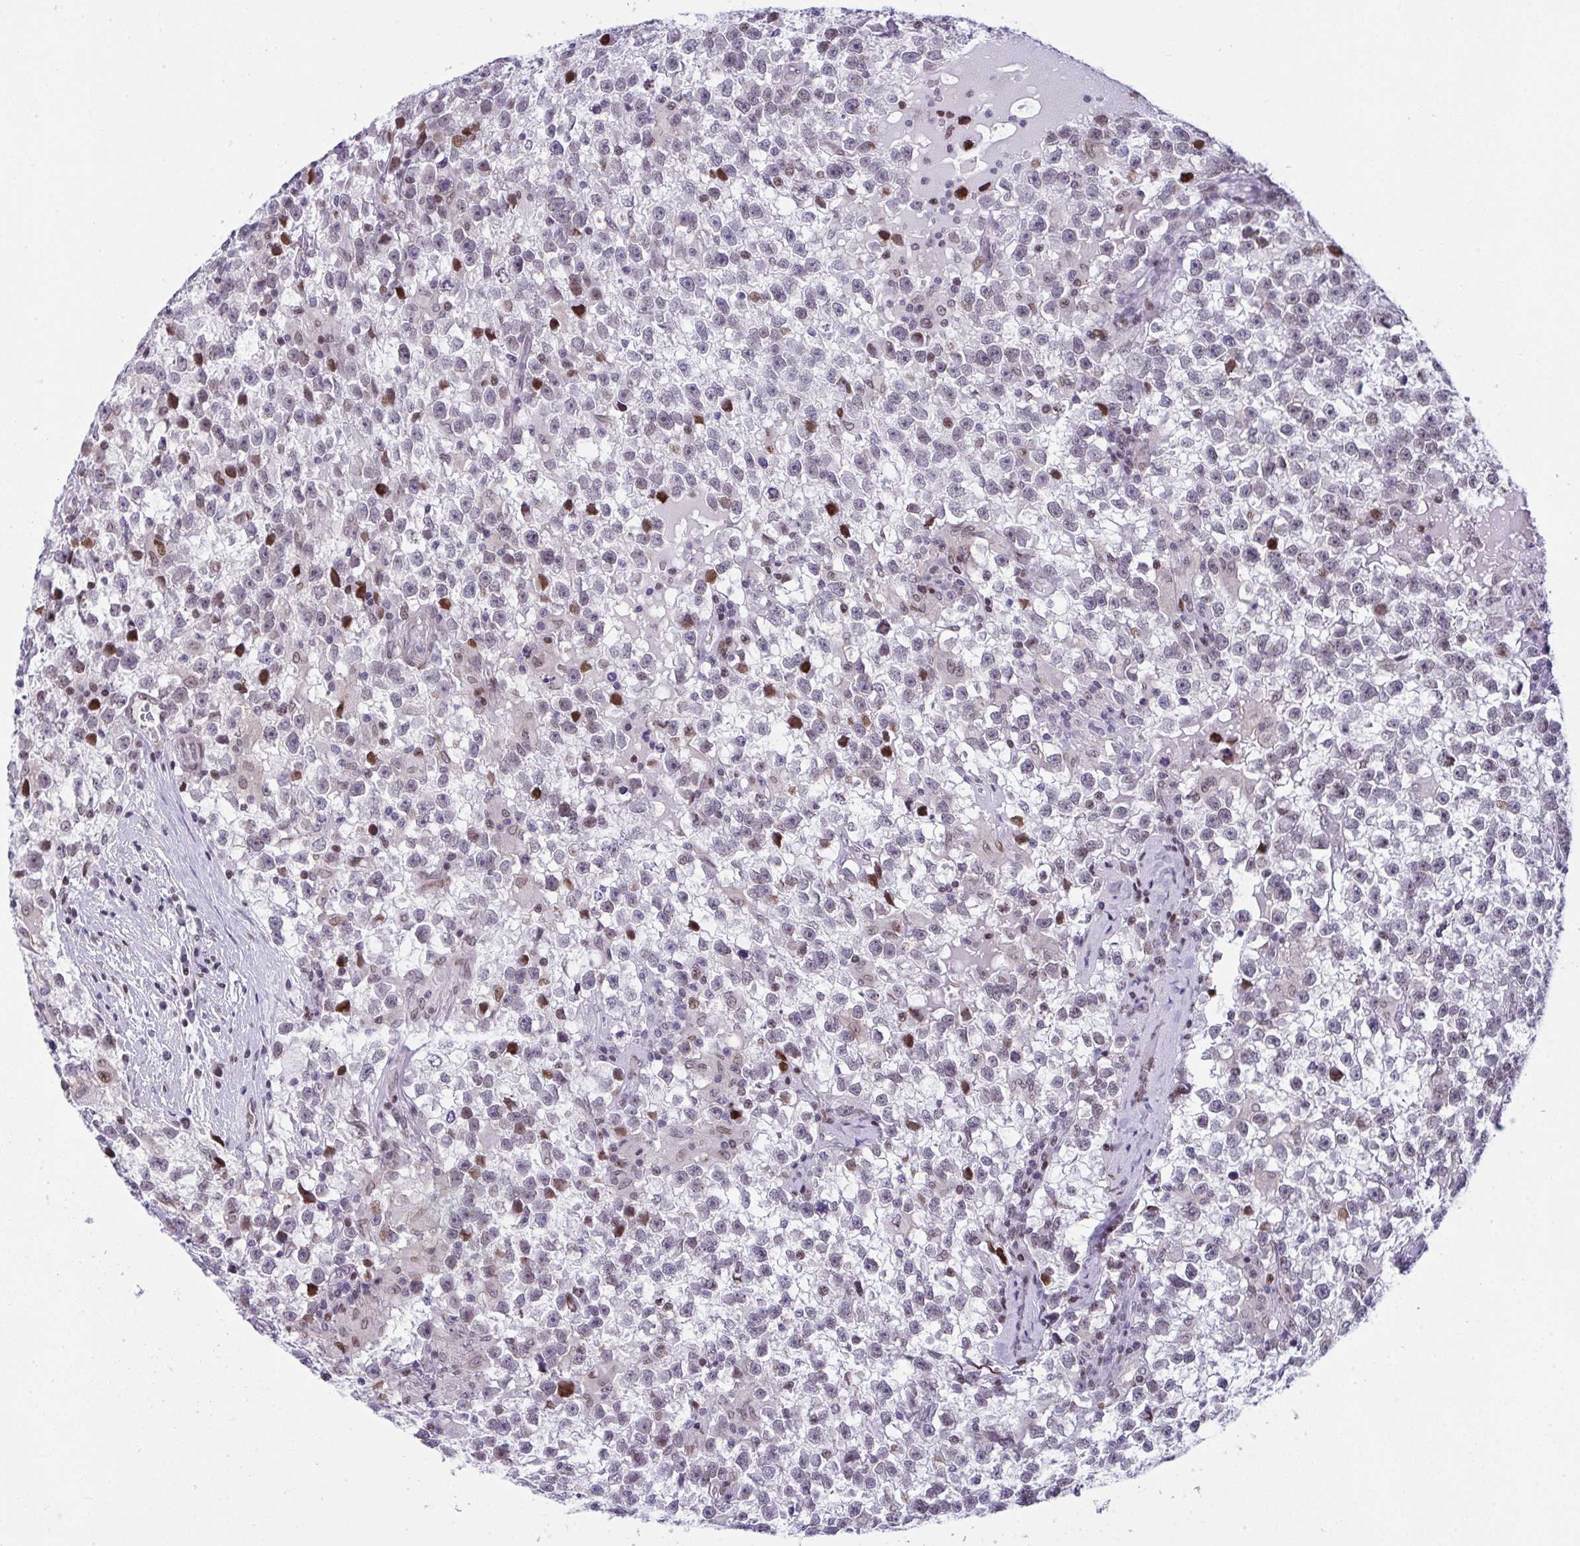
{"staining": {"intensity": "weak", "quantity": "<25%", "location": "nuclear"}, "tissue": "testis cancer", "cell_type": "Tumor cells", "image_type": "cancer", "snomed": [{"axis": "morphology", "description": "Seminoma, NOS"}, {"axis": "topography", "description": "Testis"}], "caption": "A micrograph of testis cancer (seminoma) stained for a protein shows no brown staining in tumor cells. (DAB IHC with hematoxylin counter stain).", "gene": "ZFHX3", "patient": {"sex": "male", "age": 31}}